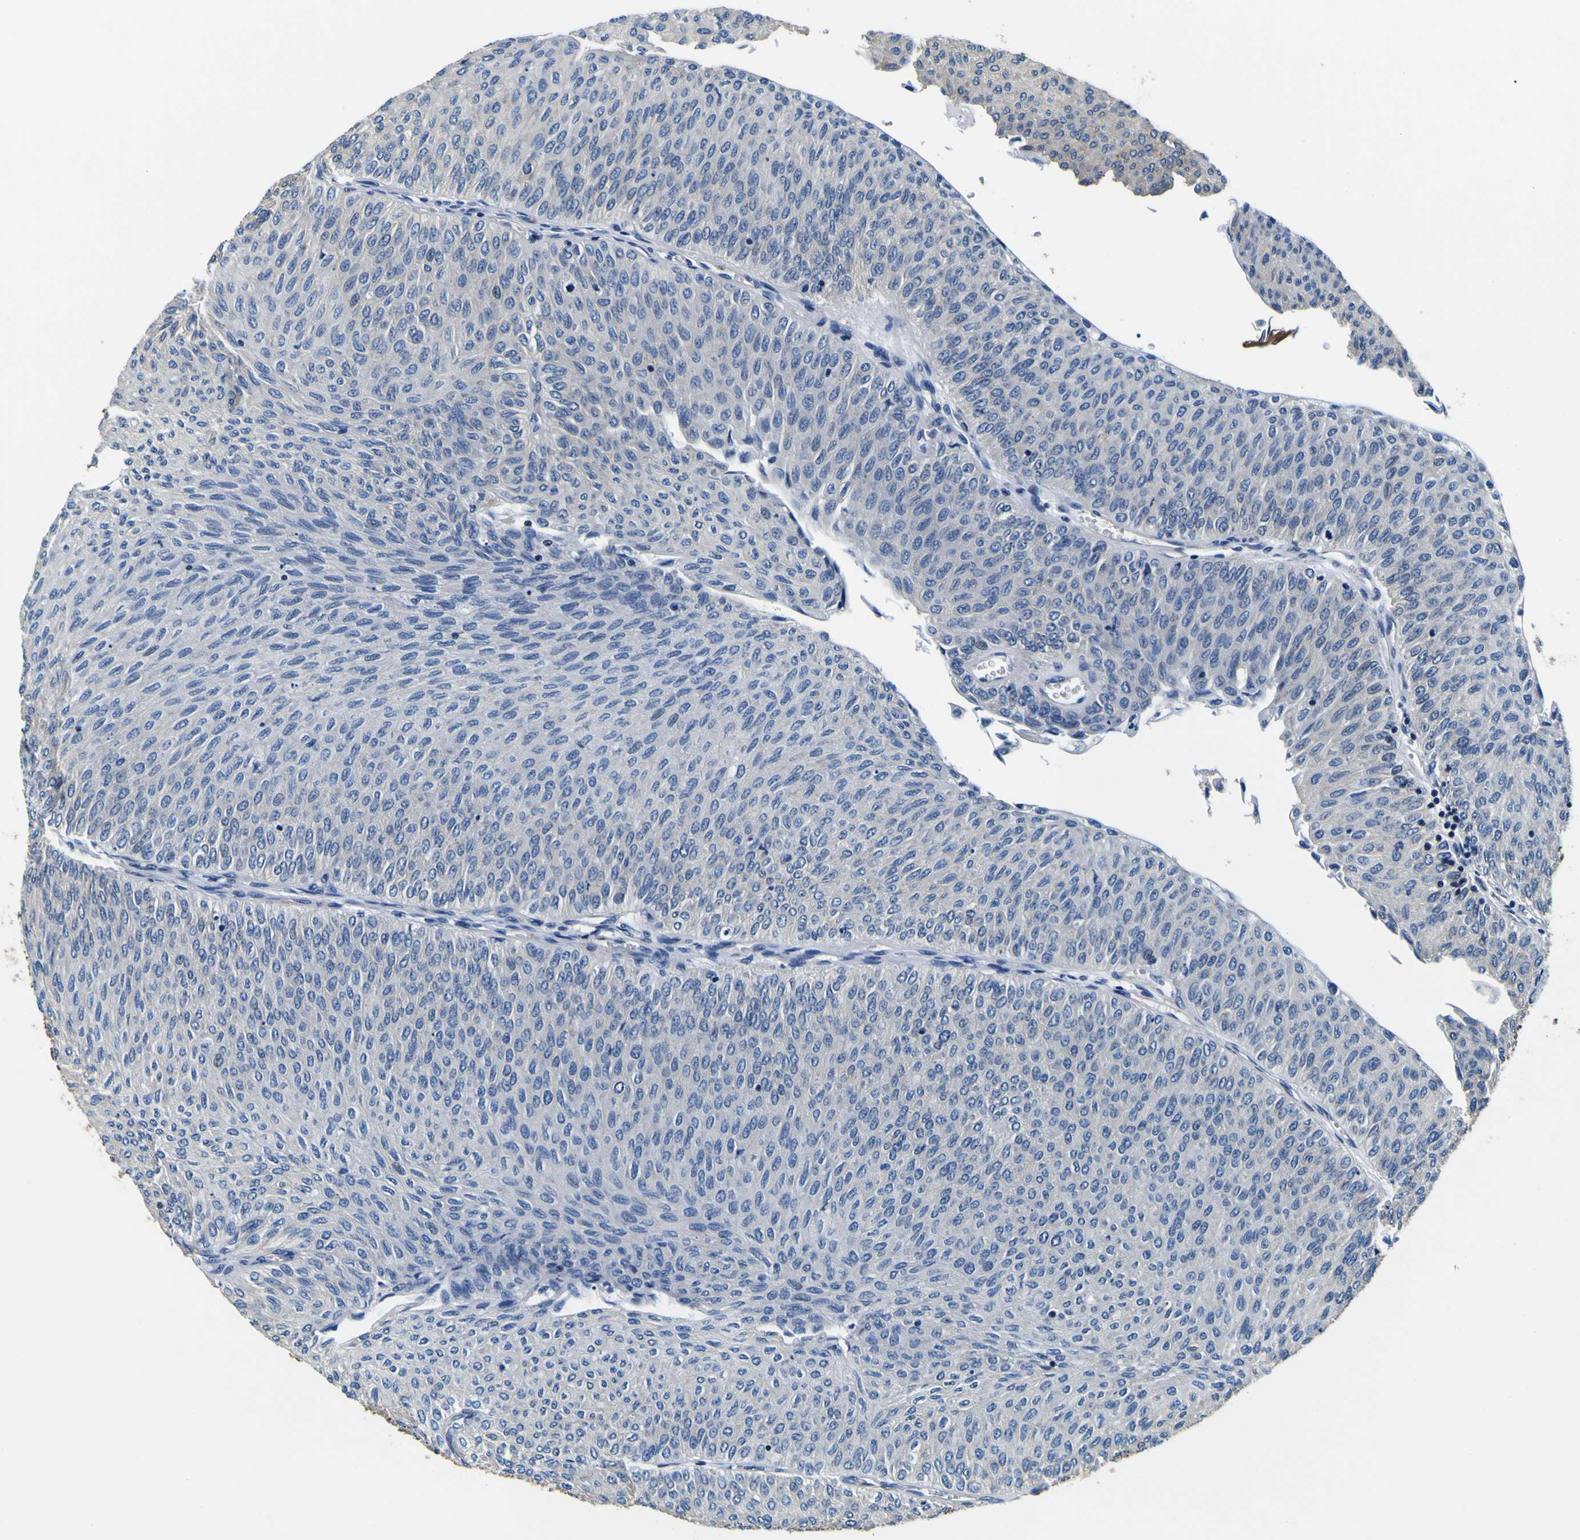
{"staining": {"intensity": "moderate", "quantity": ">75%", "location": "cytoplasmic/membranous"}, "tissue": "urothelial cancer", "cell_type": "Tumor cells", "image_type": "cancer", "snomed": [{"axis": "morphology", "description": "Urothelial carcinoma, Low grade"}, {"axis": "topography", "description": "Urinary bladder"}], "caption": "Immunohistochemical staining of low-grade urothelial carcinoma displays moderate cytoplasmic/membranous protein expression in approximately >75% of tumor cells.", "gene": "TUBA1B", "patient": {"sex": "male", "age": 78}}